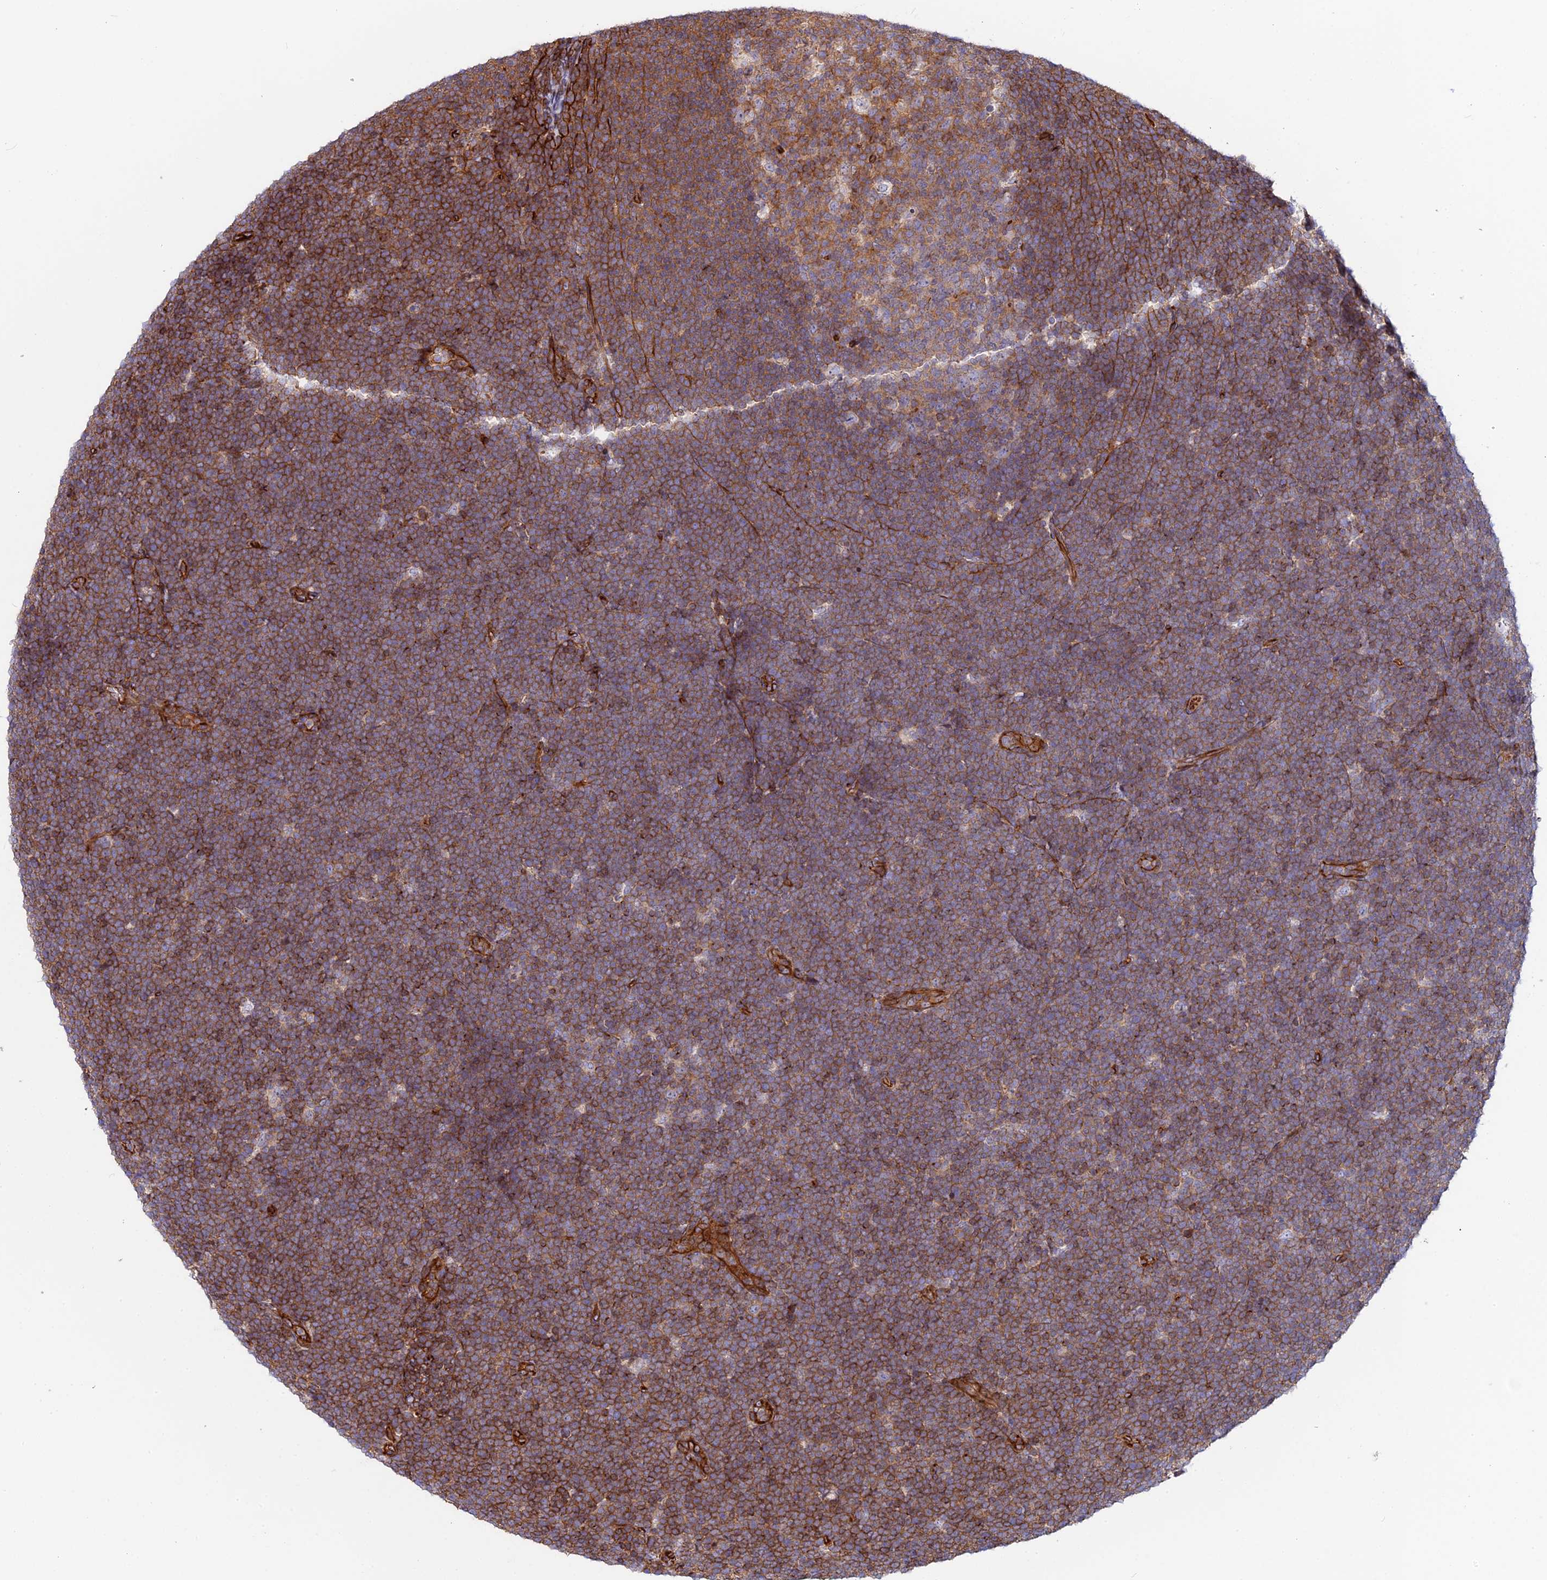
{"staining": {"intensity": "moderate", "quantity": ">75%", "location": "cytoplasmic/membranous"}, "tissue": "lymphoma", "cell_type": "Tumor cells", "image_type": "cancer", "snomed": [{"axis": "morphology", "description": "Malignant lymphoma, non-Hodgkin's type, High grade"}, {"axis": "topography", "description": "Lymph node"}], "caption": "Protein analysis of lymphoma tissue displays moderate cytoplasmic/membranous positivity in about >75% of tumor cells.", "gene": "CNBD2", "patient": {"sex": "male", "age": 13}}